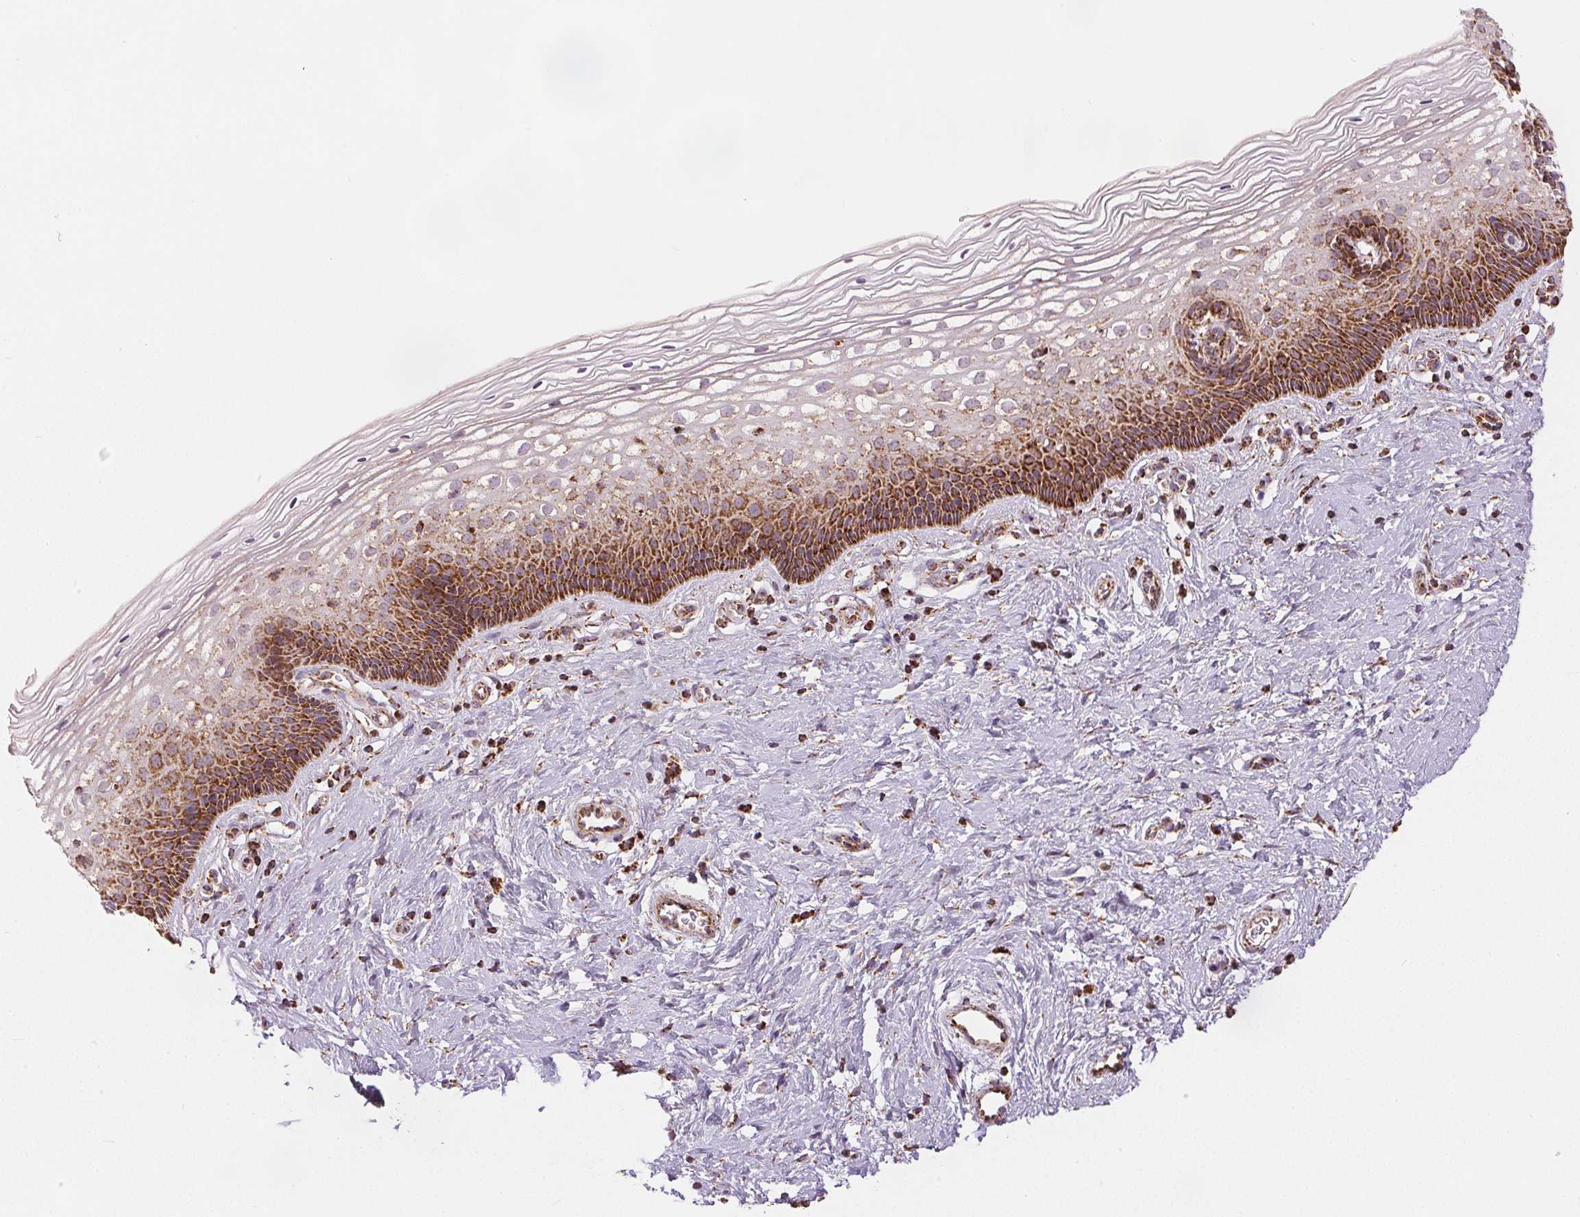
{"staining": {"intensity": "moderate", "quantity": ">75%", "location": "cytoplasmic/membranous"}, "tissue": "cervix", "cell_type": "Glandular cells", "image_type": "normal", "snomed": [{"axis": "morphology", "description": "Normal tissue, NOS"}, {"axis": "topography", "description": "Cervix"}], "caption": "A photomicrograph showing moderate cytoplasmic/membranous positivity in approximately >75% of glandular cells in unremarkable cervix, as visualized by brown immunohistochemical staining.", "gene": "SDHB", "patient": {"sex": "female", "age": 34}}